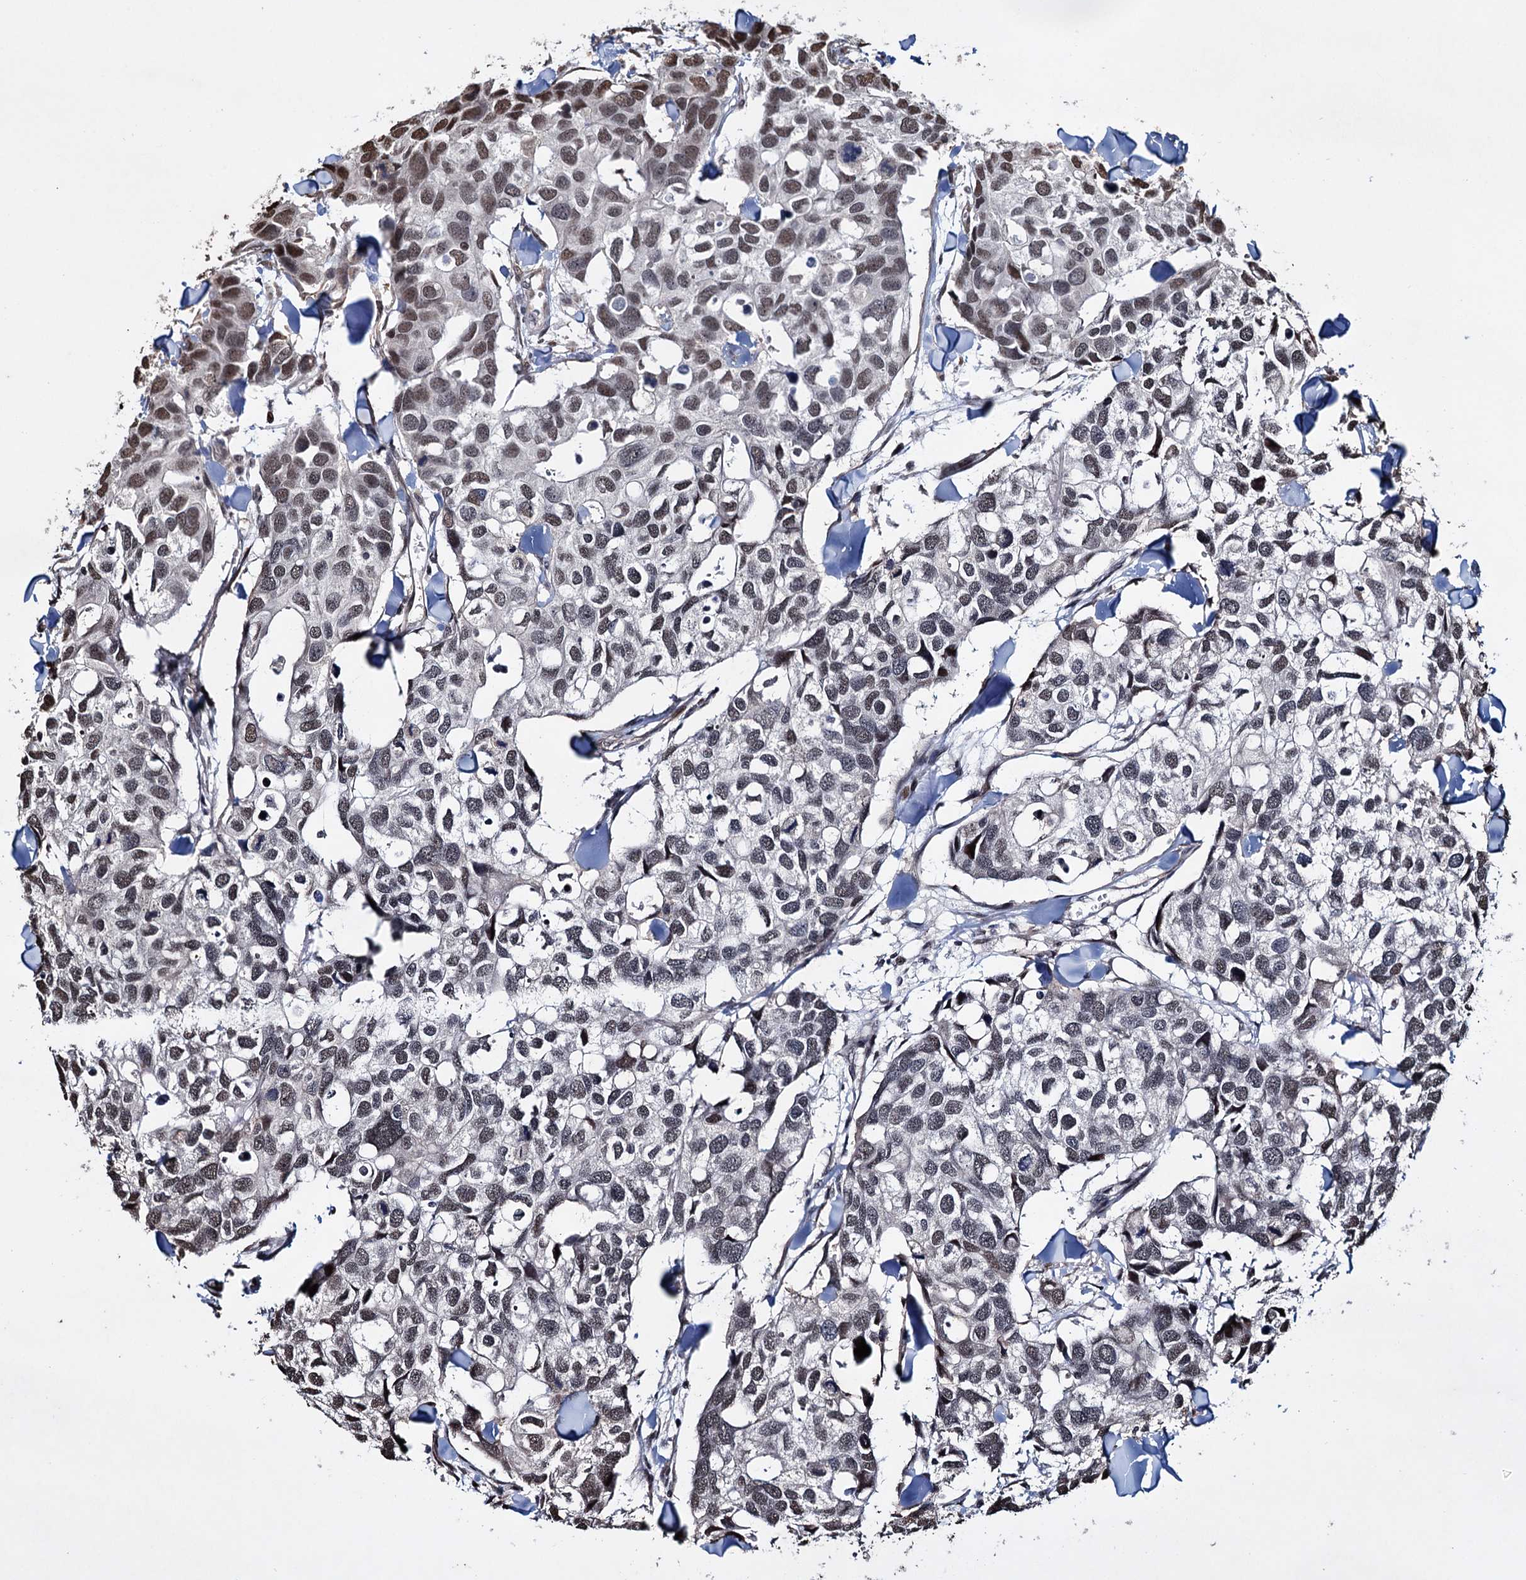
{"staining": {"intensity": "moderate", "quantity": "<25%", "location": "nuclear"}, "tissue": "breast cancer", "cell_type": "Tumor cells", "image_type": "cancer", "snomed": [{"axis": "morphology", "description": "Duct carcinoma"}, {"axis": "topography", "description": "Breast"}], "caption": "Breast cancer tissue exhibits moderate nuclear staining in approximately <25% of tumor cells (DAB IHC with brightfield microscopy, high magnification).", "gene": "EYA4", "patient": {"sex": "female", "age": 83}}